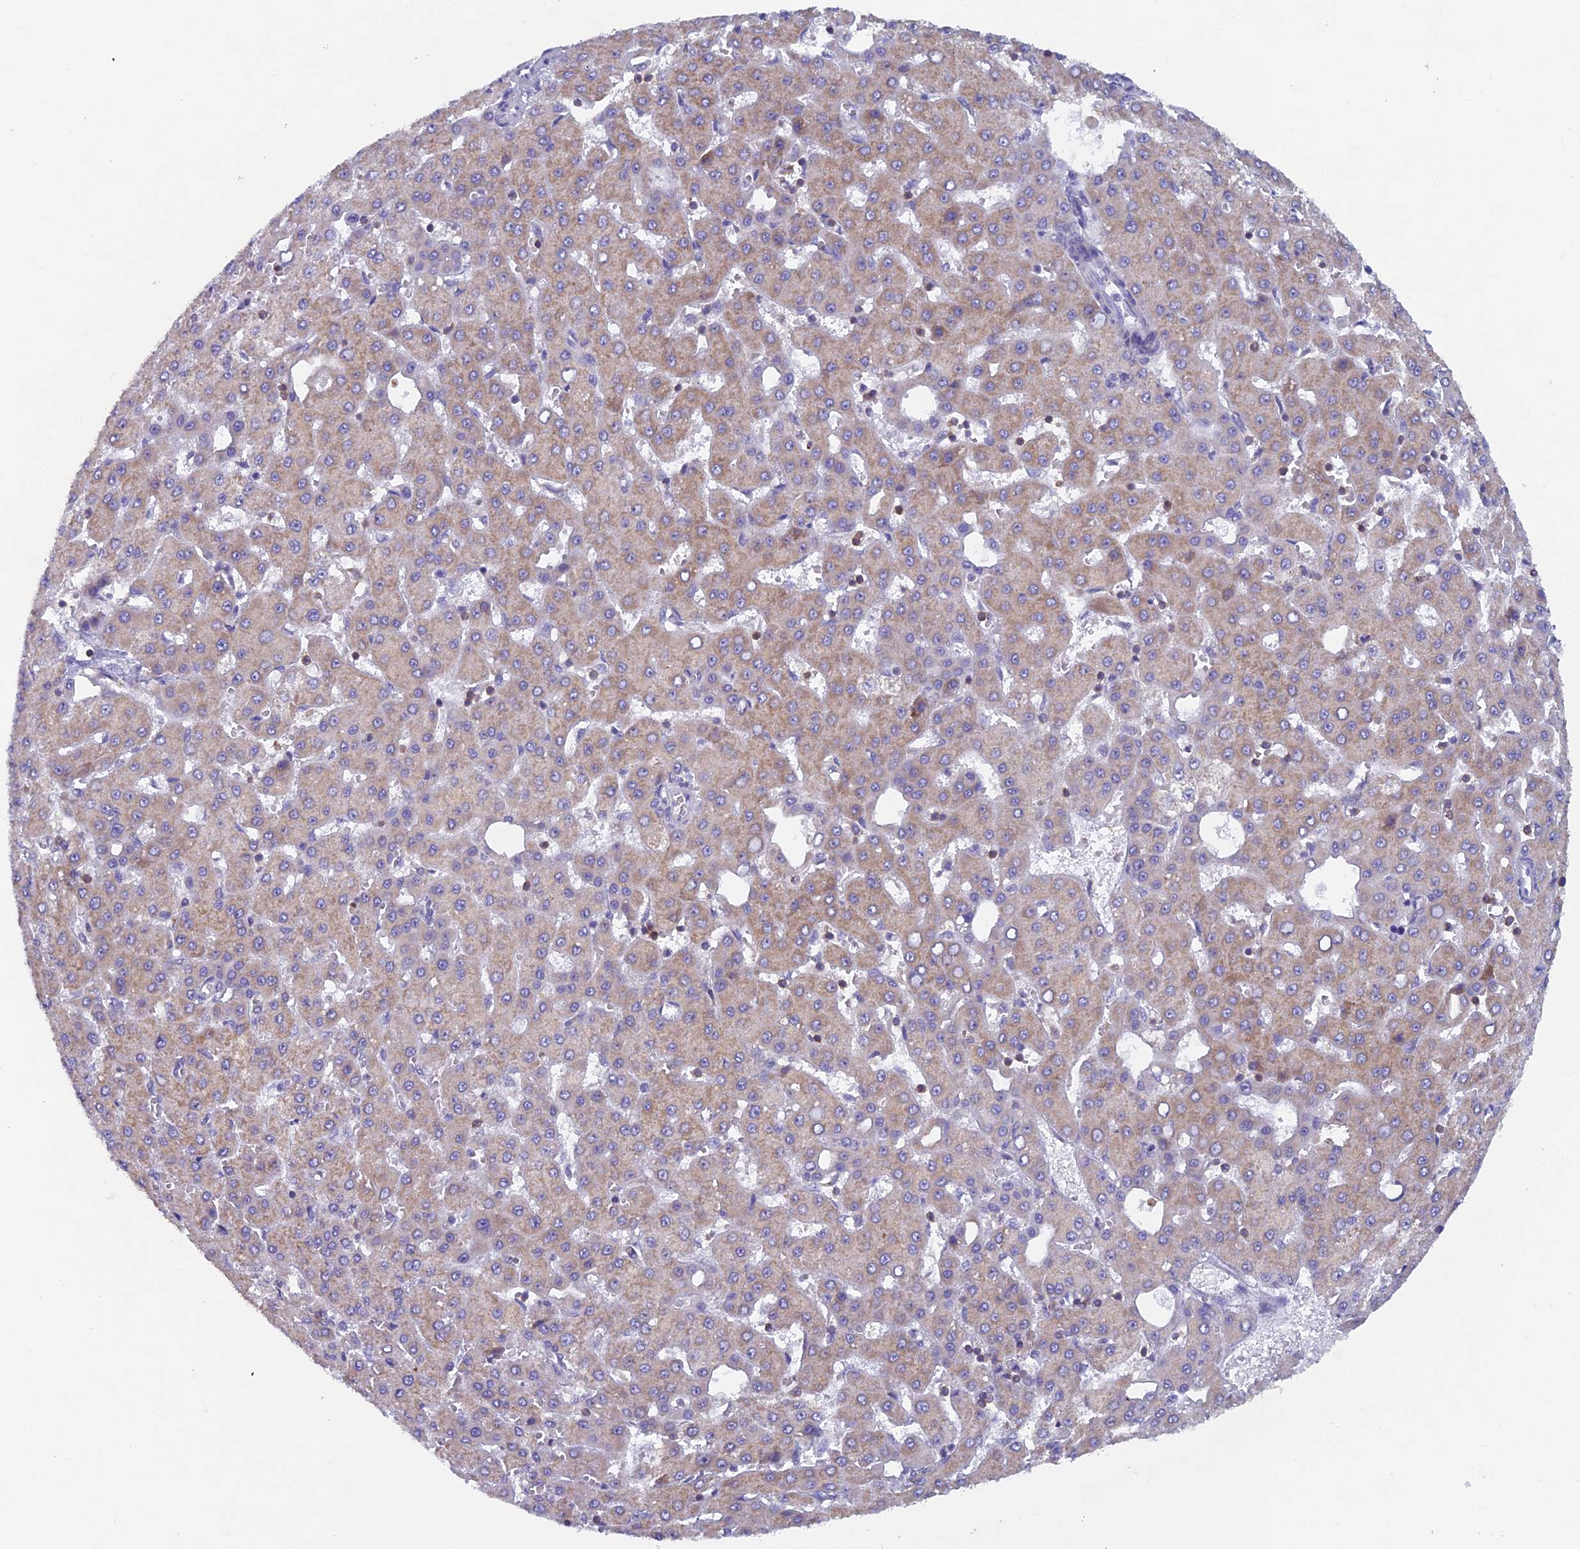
{"staining": {"intensity": "weak", "quantity": "25%-75%", "location": "cytoplasmic/membranous"}, "tissue": "liver cancer", "cell_type": "Tumor cells", "image_type": "cancer", "snomed": [{"axis": "morphology", "description": "Carcinoma, Hepatocellular, NOS"}, {"axis": "topography", "description": "Liver"}], "caption": "Immunohistochemistry (DAB (3,3'-diaminobenzidine)) staining of human liver cancer (hepatocellular carcinoma) shows weak cytoplasmic/membranous protein expression in about 25%-75% of tumor cells.", "gene": "ABI3BP", "patient": {"sex": "male", "age": 47}}